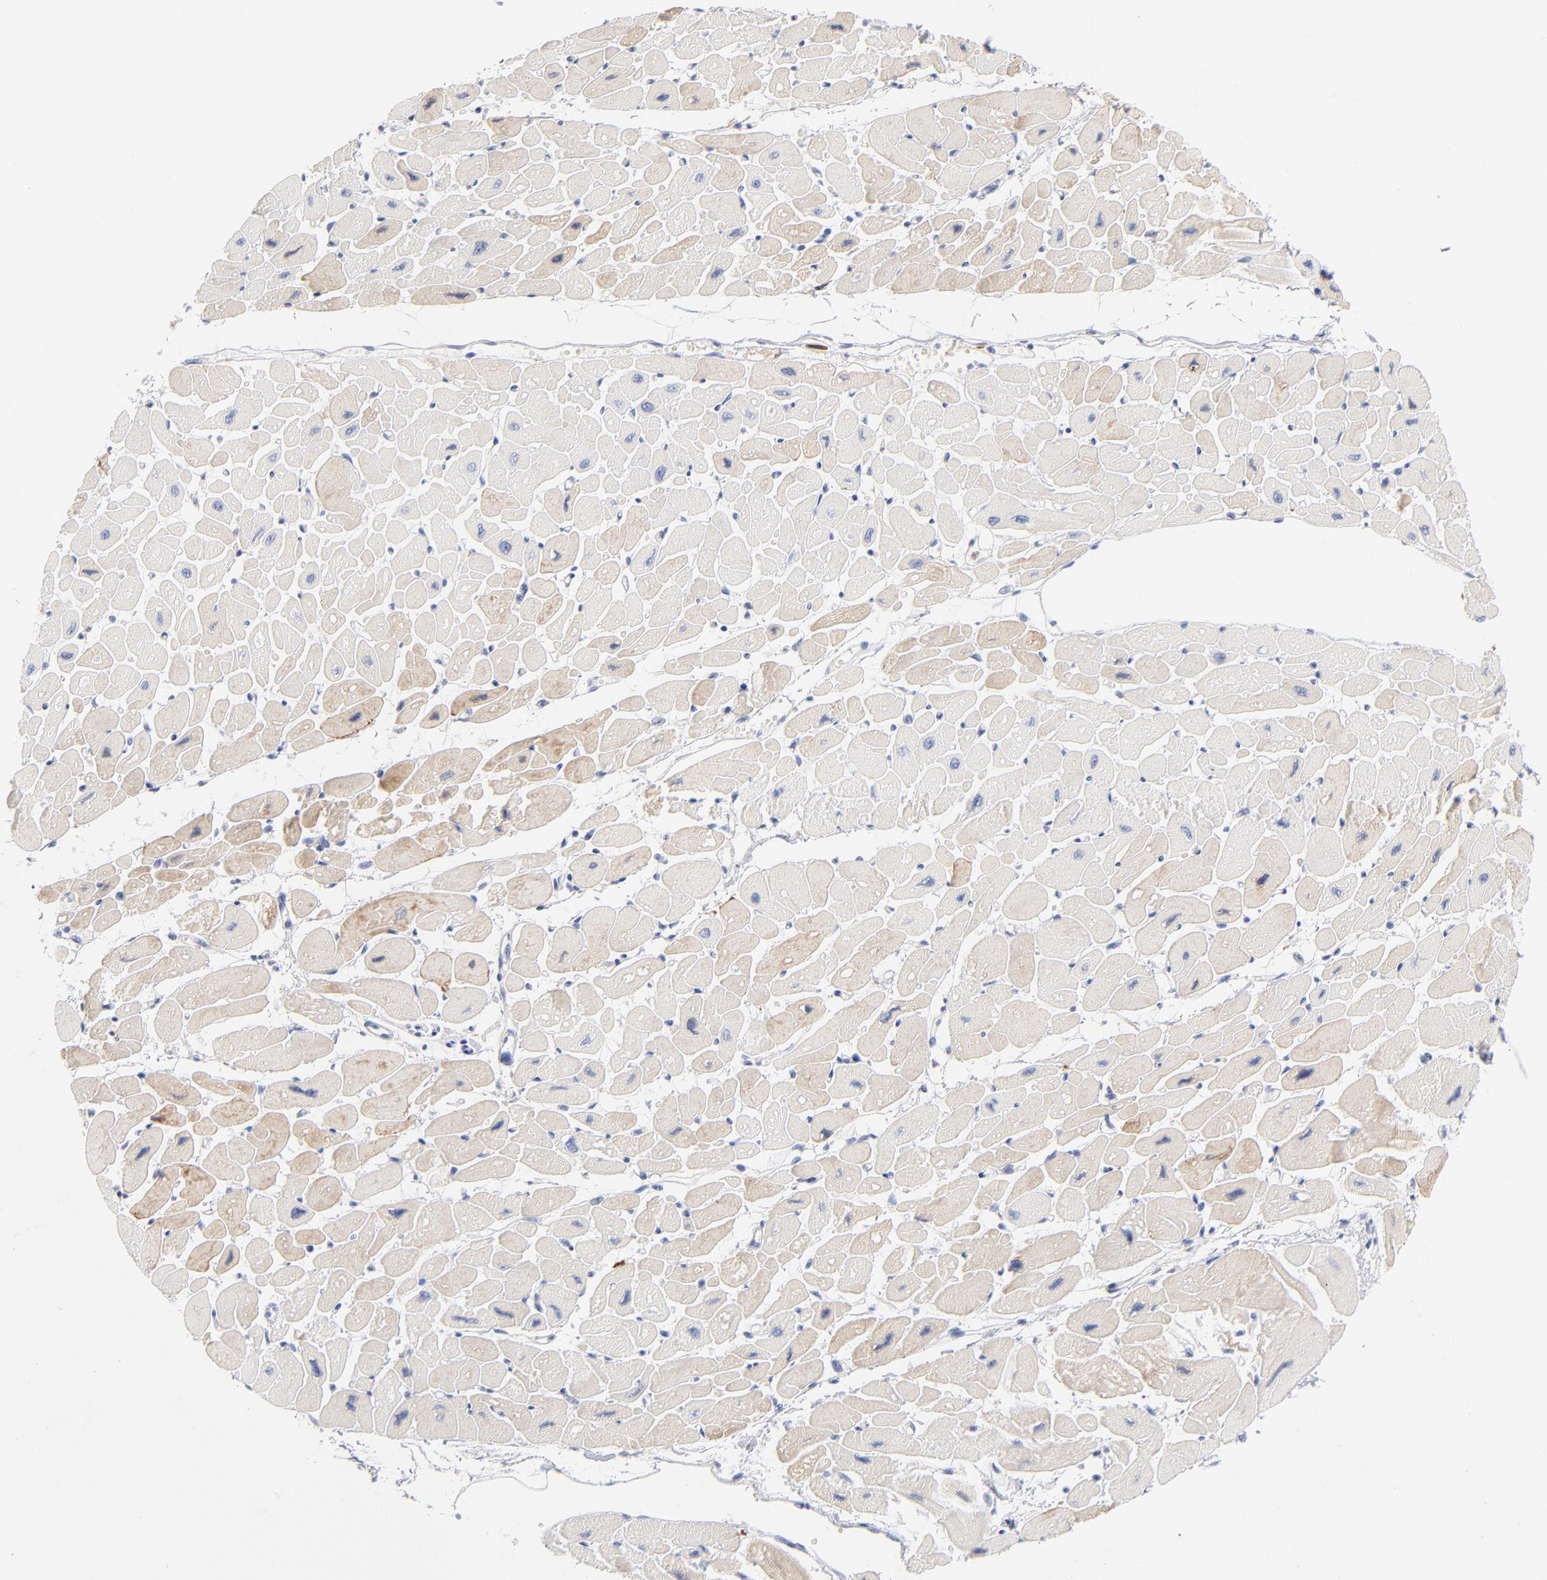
{"staining": {"intensity": "negative", "quantity": "none", "location": "none"}, "tissue": "heart muscle", "cell_type": "Cardiomyocytes", "image_type": "normal", "snomed": [{"axis": "morphology", "description": "Normal tissue, NOS"}, {"axis": "topography", "description": "Heart"}], "caption": "The micrograph exhibits no staining of cardiomyocytes in benign heart muscle.", "gene": "APOH", "patient": {"sex": "female", "age": 54}}